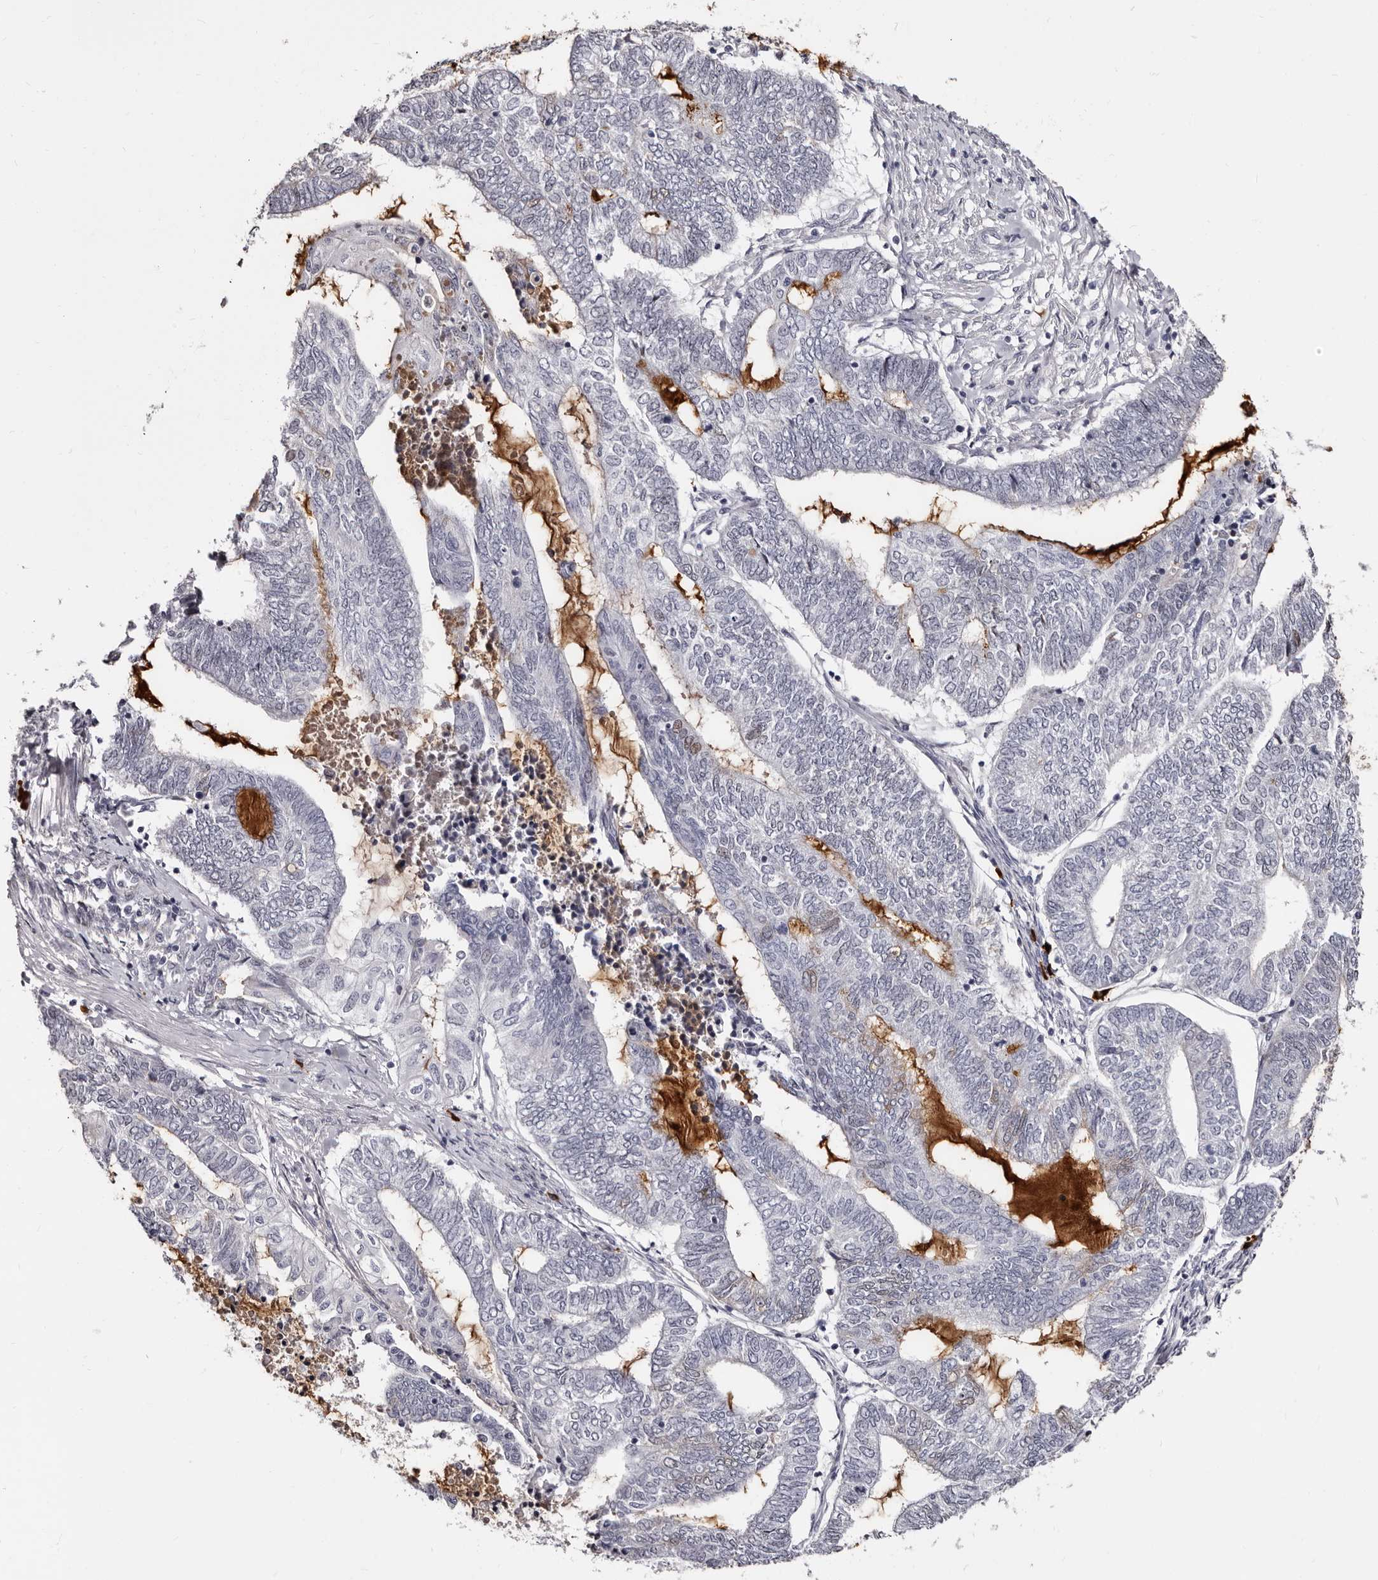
{"staining": {"intensity": "negative", "quantity": "none", "location": "none"}, "tissue": "endometrial cancer", "cell_type": "Tumor cells", "image_type": "cancer", "snomed": [{"axis": "morphology", "description": "Adenocarcinoma, NOS"}, {"axis": "topography", "description": "Uterus"}, {"axis": "topography", "description": "Endometrium"}], "caption": "There is no significant positivity in tumor cells of endometrial cancer (adenocarcinoma).", "gene": "TBC1D22B", "patient": {"sex": "female", "age": 70}}